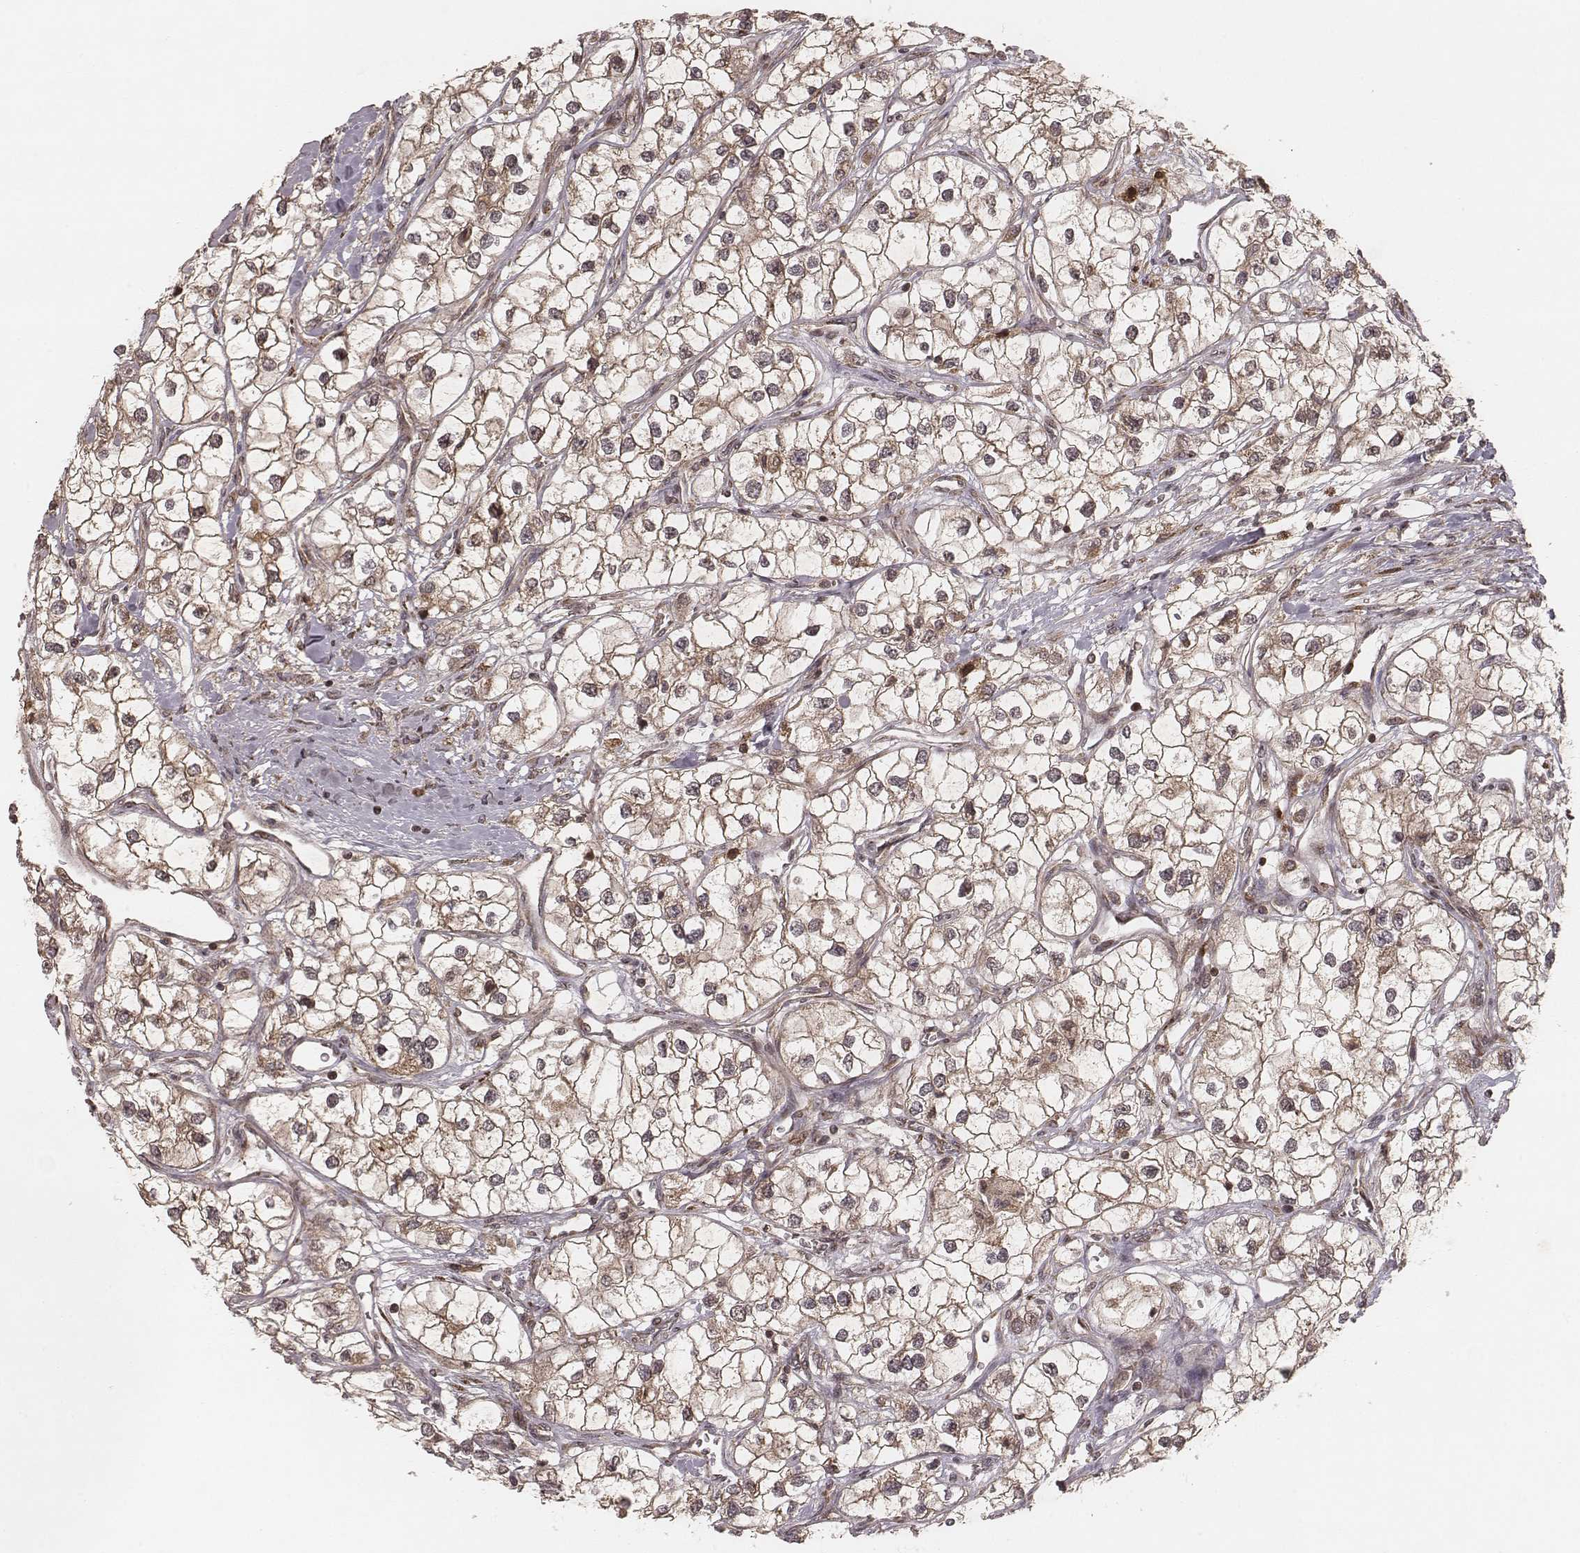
{"staining": {"intensity": "moderate", "quantity": ">75%", "location": "cytoplasmic/membranous"}, "tissue": "renal cancer", "cell_type": "Tumor cells", "image_type": "cancer", "snomed": [{"axis": "morphology", "description": "Adenocarcinoma, NOS"}, {"axis": "topography", "description": "Kidney"}], "caption": "Approximately >75% of tumor cells in human renal cancer display moderate cytoplasmic/membranous protein positivity as visualized by brown immunohistochemical staining.", "gene": "MYO19", "patient": {"sex": "male", "age": 59}}